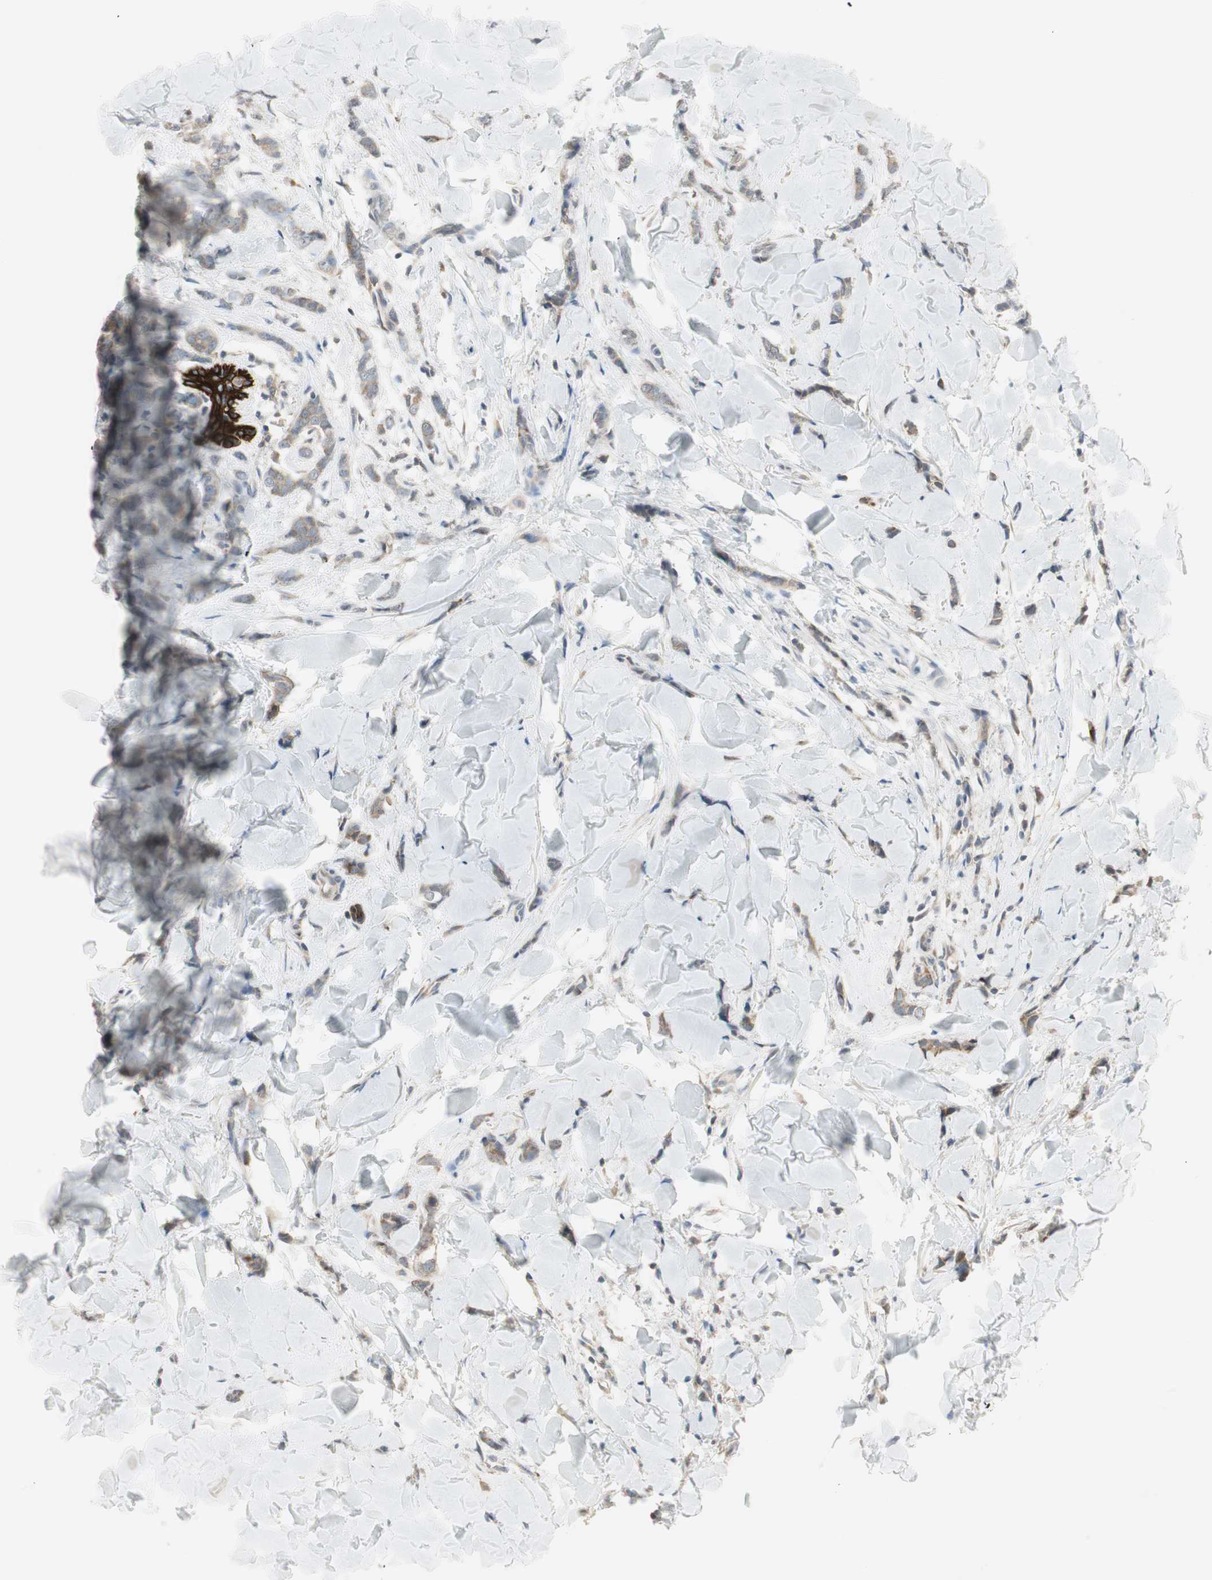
{"staining": {"intensity": "moderate", "quantity": ">75%", "location": "cytoplasmic/membranous"}, "tissue": "breast cancer", "cell_type": "Tumor cells", "image_type": "cancer", "snomed": [{"axis": "morphology", "description": "Lobular carcinoma"}, {"axis": "topography", "description": "Skin"}, {"axis": "topography", "description": "Breast"}], "caption": "A photomicrograph of human lobular carcinoma (breast) stained for a protein demonstrates moderate cytoplasmic/membranous brown staining in tumor cells. (Brightfield microscopy of DAB IHC at high magnification).", "gene": "ZFP36", "patient": {"sex": "female", "age": 46}}